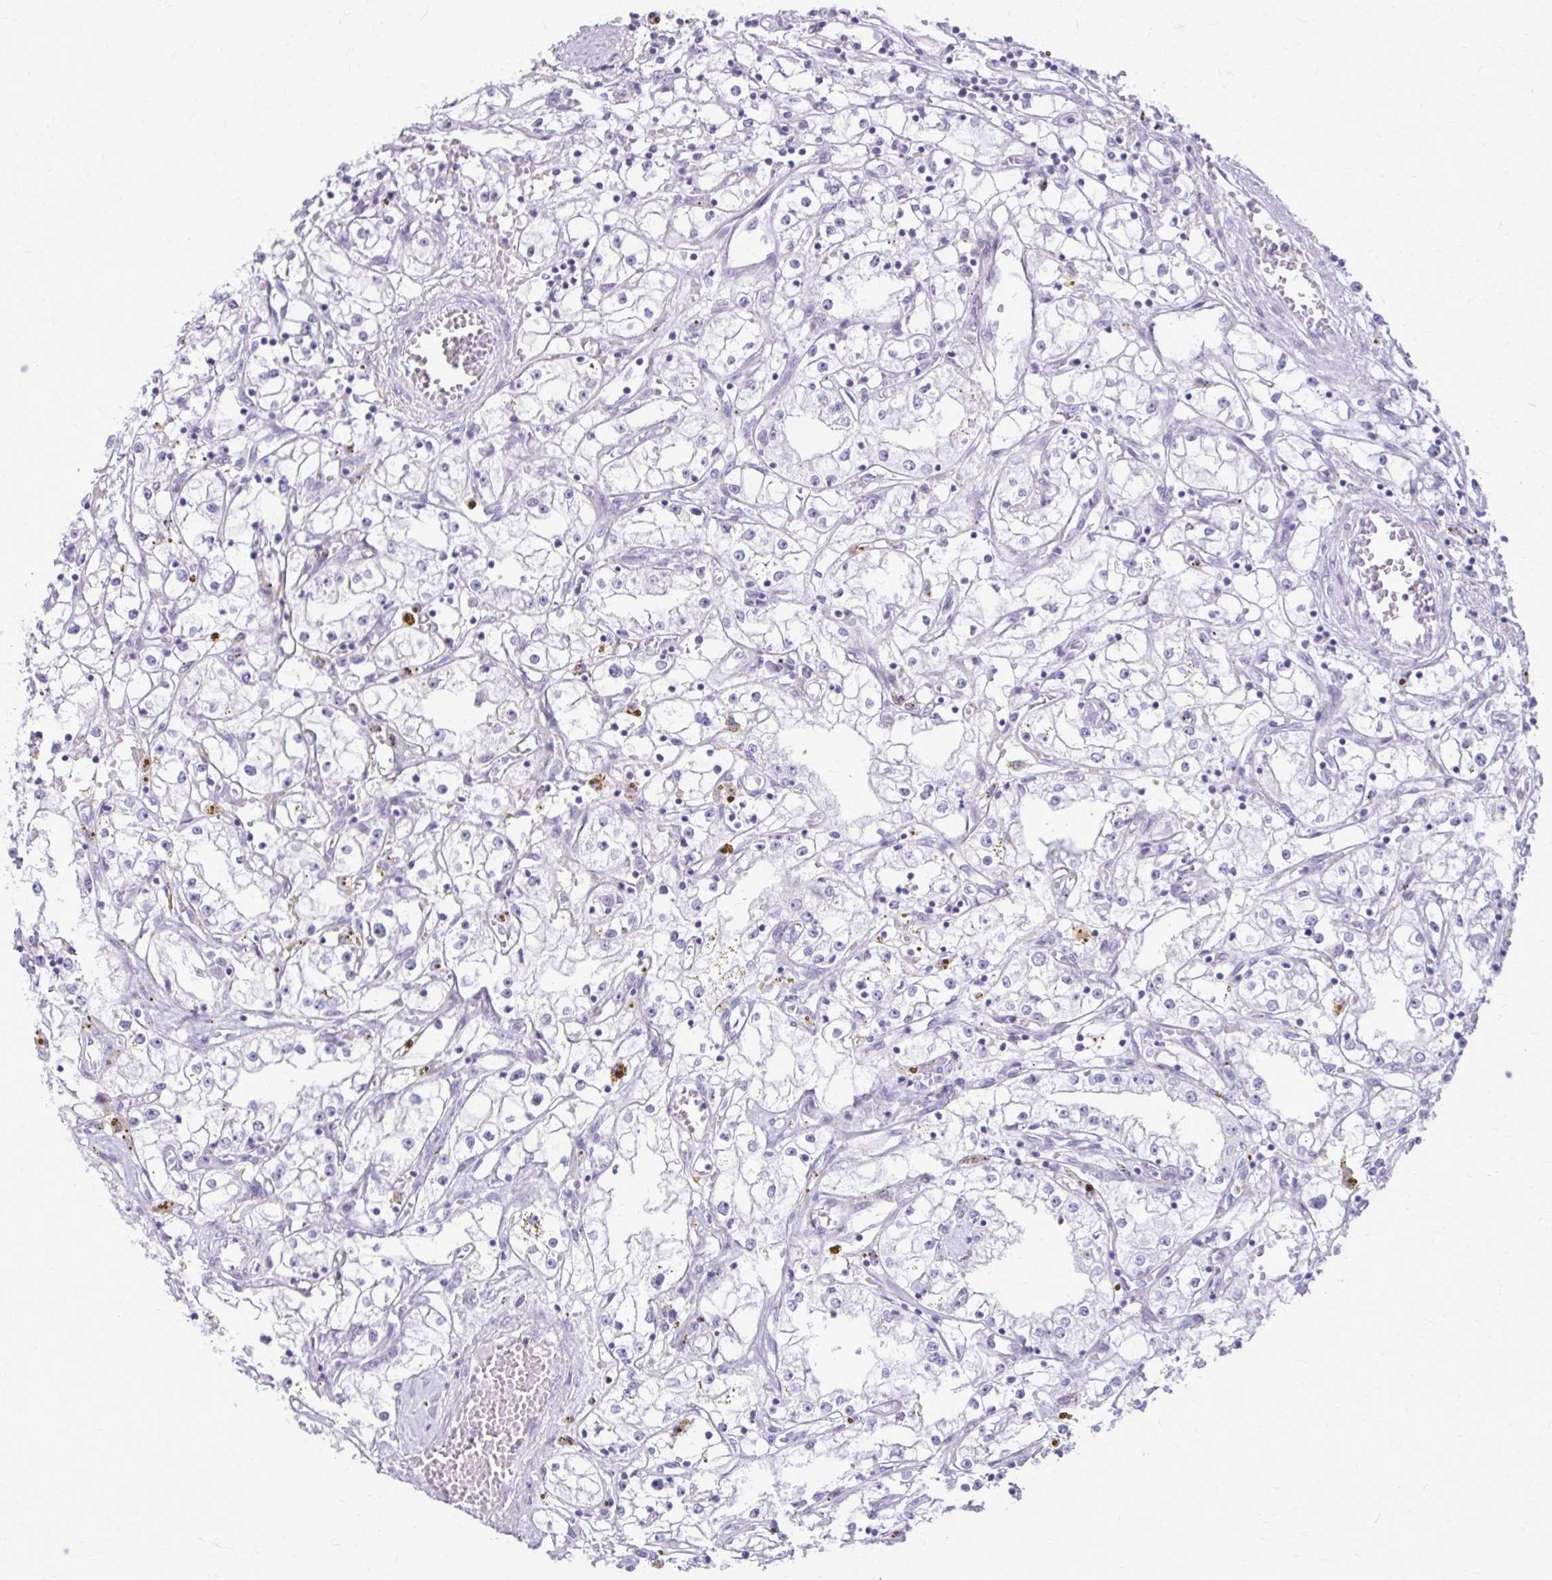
{"staining": {"intensity": "negative", "quantity": "none", "location": "none"}, "tissue": "renal cancer", "cell_type": "Tumor cells", "image_type": "cancer", "snomed": [{"axis": "morphology", "description": "Adenocarcinoma, NOS"}, {"axis": "topography", "description": "Kidney"}], "caption": "Immunohistochemistry (IHC) of renal cancer (adenocarcinoma) demonstrates no staining in tumor cells.", "gene": "KRT5", "patient": {"sex": "male", "age": 56}}